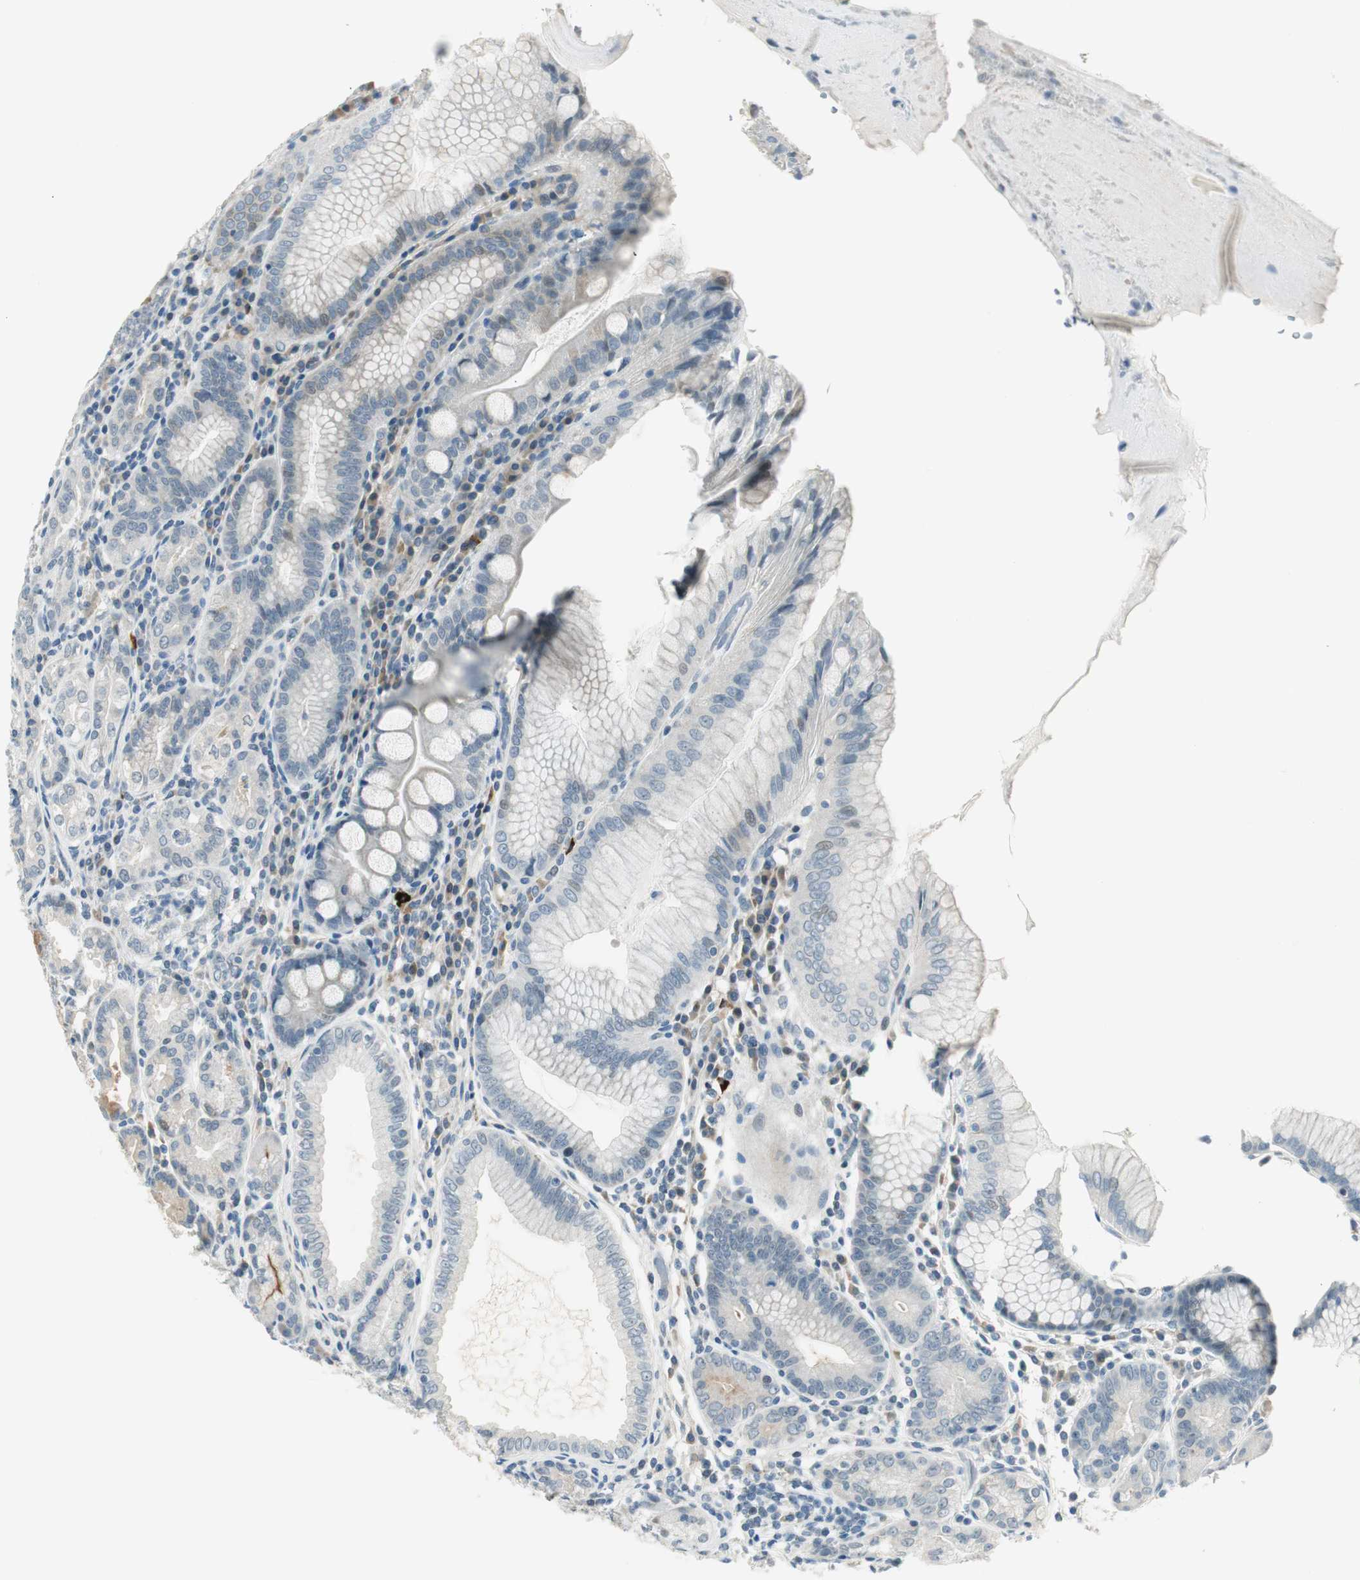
{"staining": {"intensity": "weak", "quantity": "<25%", "location": "cytoplasmic/membranous"}, "tissue": "stomach", "cell_type": "Glandular cells", "image_type": "normal", "snomed": [{"axis": "morphology", "description": "Normal tissue, NOS"}, {"axis": "topography", "description": "Stomach, lower"}], "caption": "Protein analysis of unremarkable stomach demonstrates no significant staining in glandular cells.", "gene": "PCDHB15", "patient": {"sex": "female", "age": 76}}